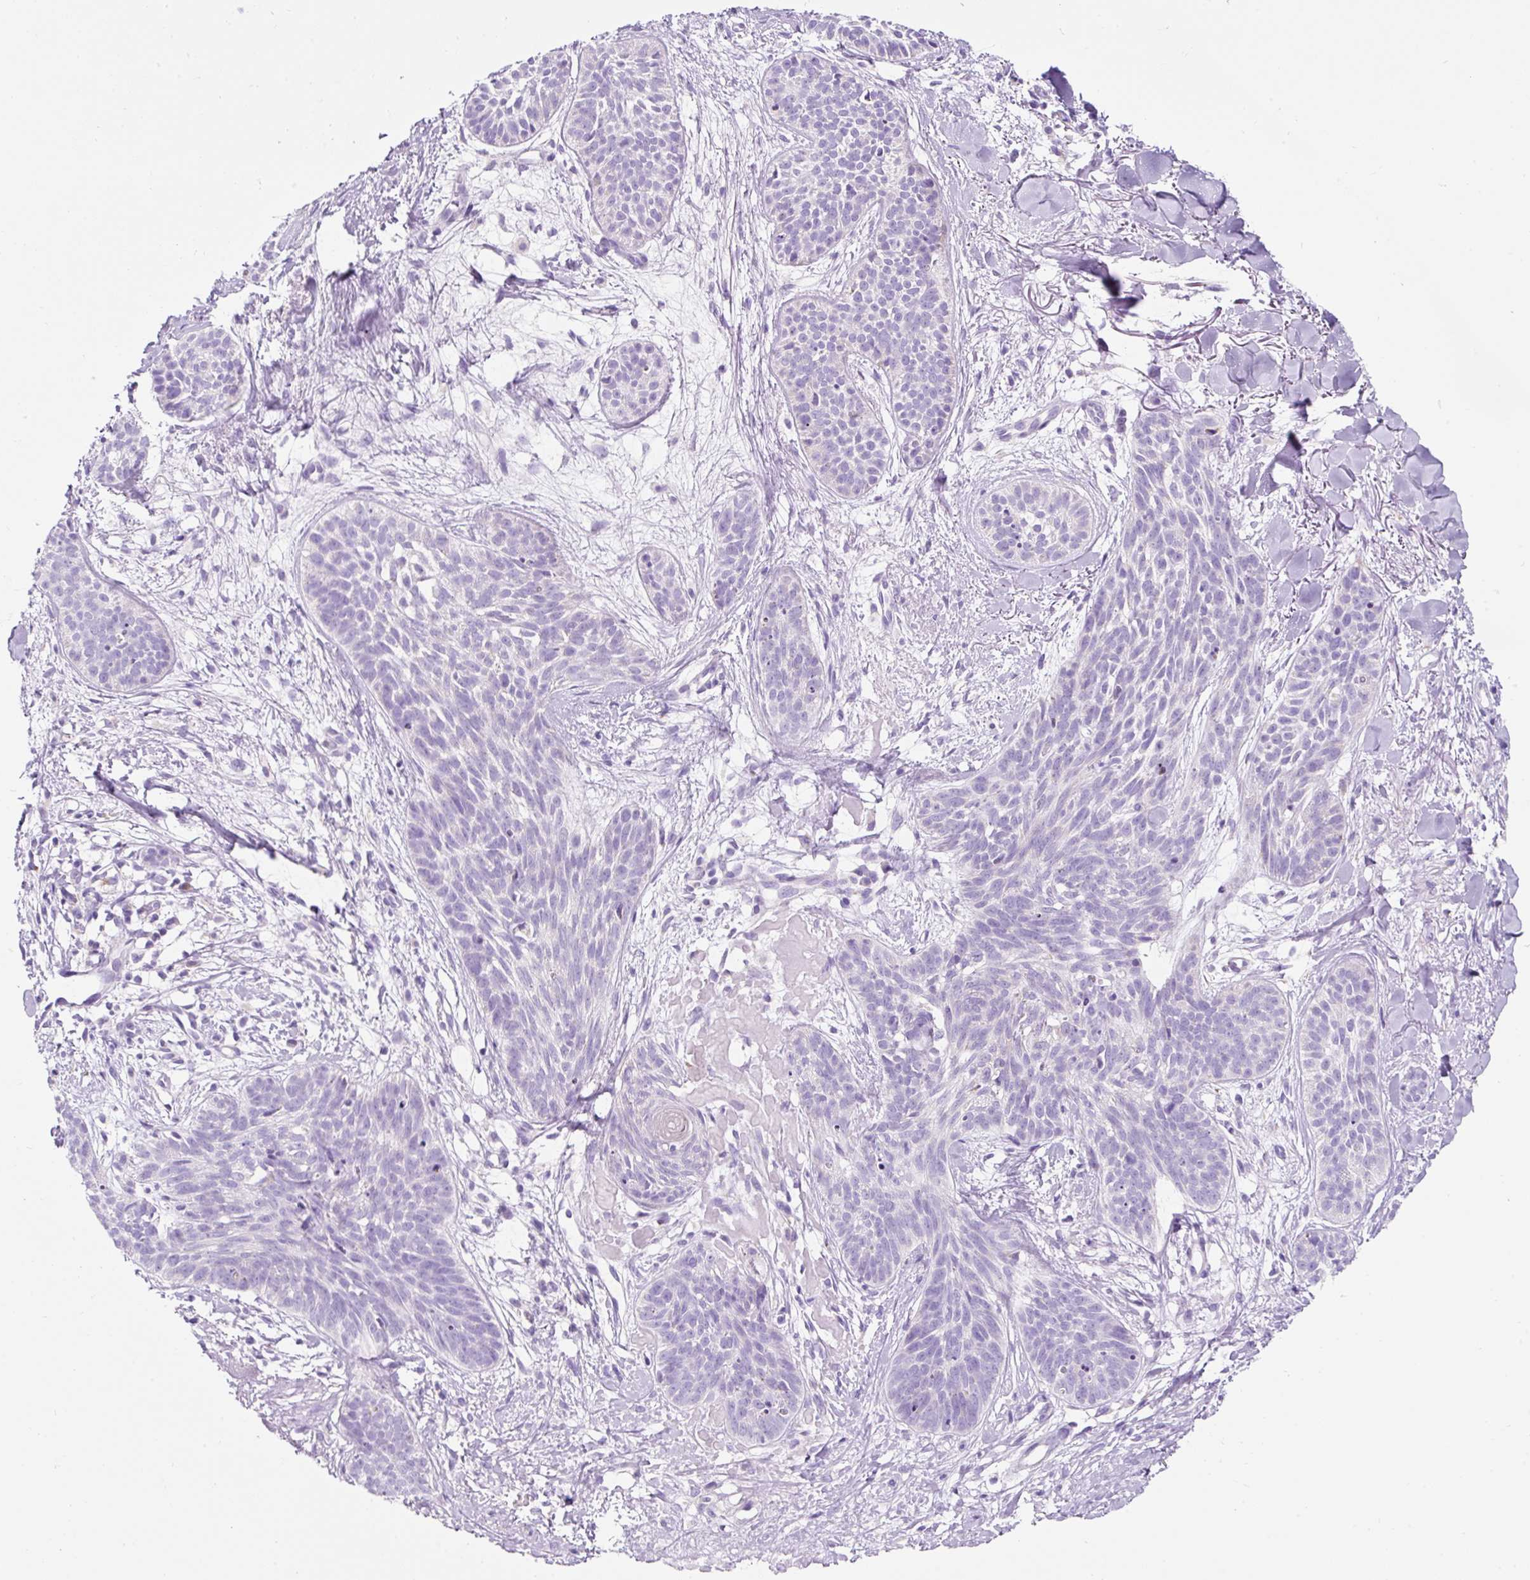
{"staining": {"intensity": "negative", "quantity": "none", "location": "none"}, "tissue": "skin cancer", "cell_type": "Tumor cells", "image_type": "cancer", "snomed": [{"axis": "morphology", "description": "Basal cell carcinoma"}, {"axis": "topography", "description": "Skin"}], "caption": "A photomicrograph of basal cell carcinoma (skin) stained for a protein reveals no brown staining in tumor cells.", "gene": "PLPP2", "patient": {"sex": "male", "age": 52}}